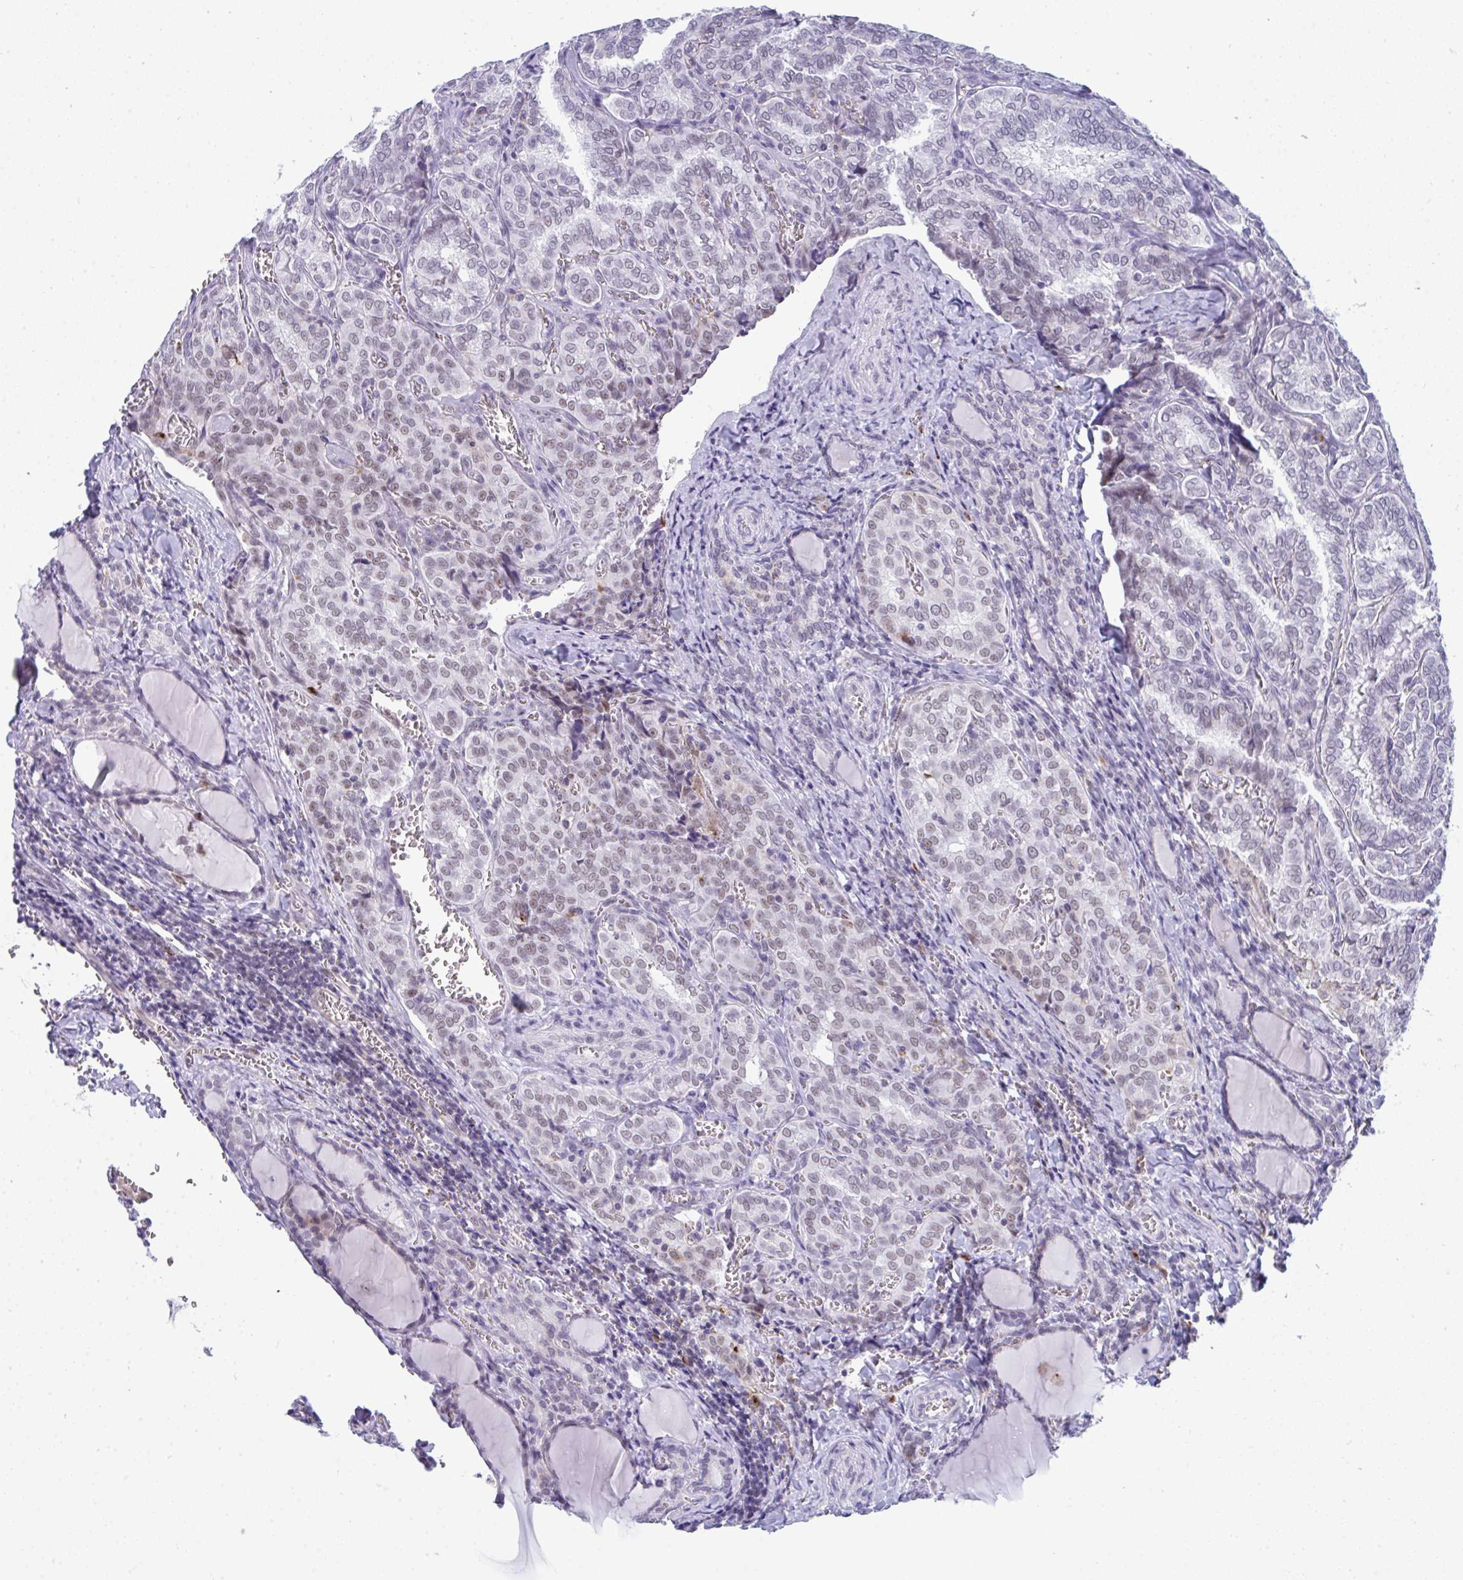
{"staining": {"intensity": "weak", "quantity": "25%-75%", "location": "nuclear"}, "tissue": "thyroid cancer", "cell_type": "Tumor cells", "image_type": "cancer", "snomed": [{"axis": "morphology", "description": "Papillary adenocarcinoma, NOS"}, {"axis": "topography", "description": "Thyroid gland"}], "caption": "The photomicrograph displays staining of papillary adenocarcinoma (thyroid), revealing weak nuclear protein staining (brown color) within tumor cells.", "gene": "CDK13", "patient": {"sex": "female", "age": 30}}